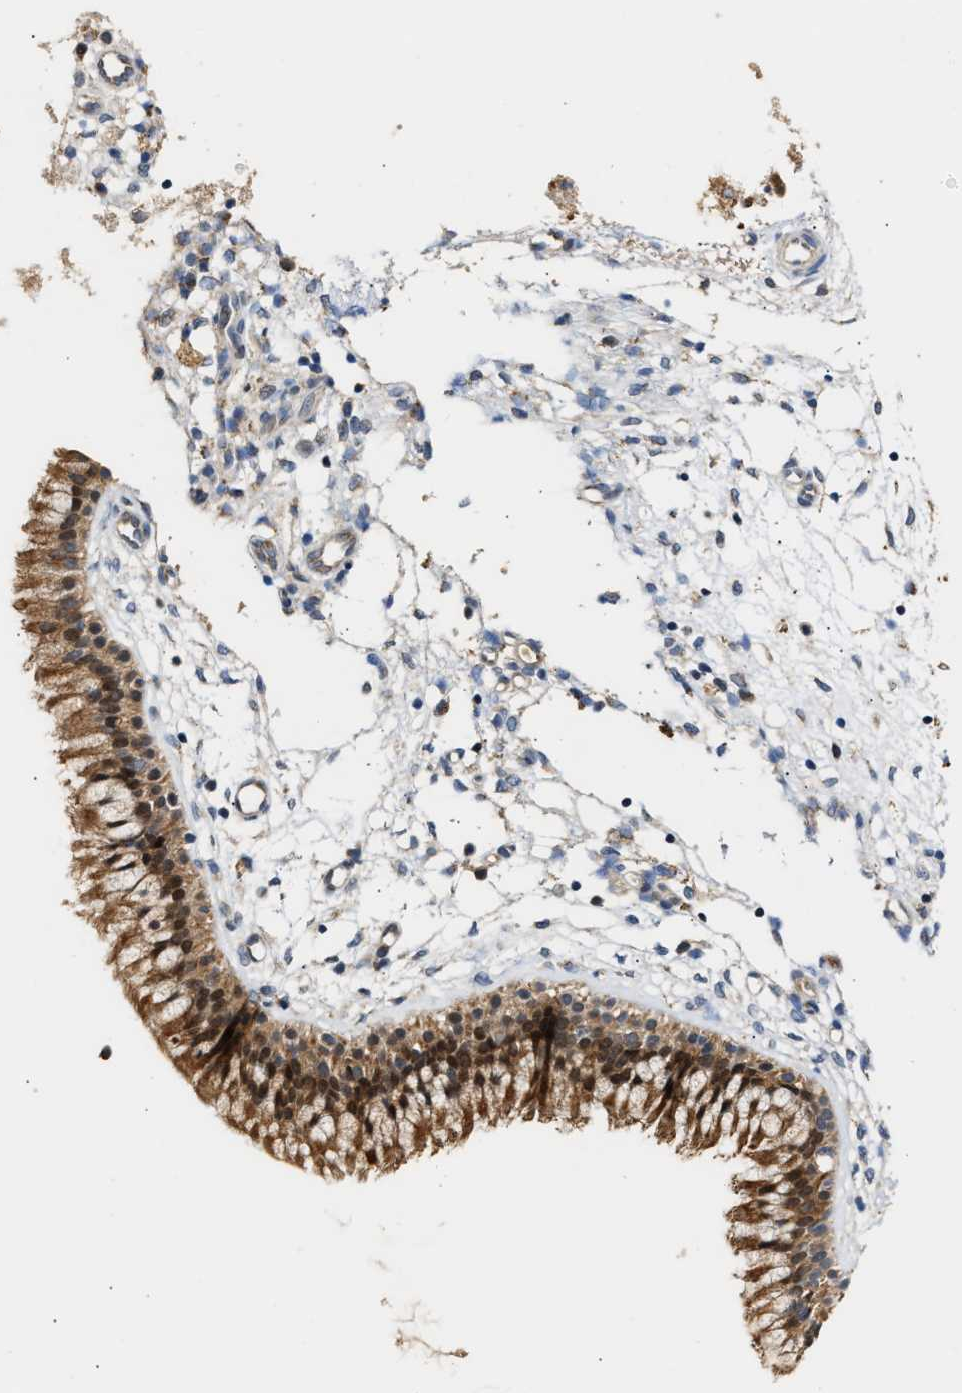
{"staining": {"intensity": "strong", "quantity": ">75%", "location": "cytoplasmic/membranous"}, "tissue": "nasopharynx", "cell_type": "Respiratory epithelial cells", "image_type": "normal", "snomed": [{"axis": "morphology", "description": "Normal tissue, NOS"}, {"axis": "topography", "description": "Nasopharynx"}], "caption": "This micrograph shows immunohistochemistry staining of normal nasopharynx, with high strong cytoplasmic/membranous staining in approximately >75% of respiratory epithelial cells.", "gene": "EXTL2", "patient": {"sex": "male", "age": 21}}